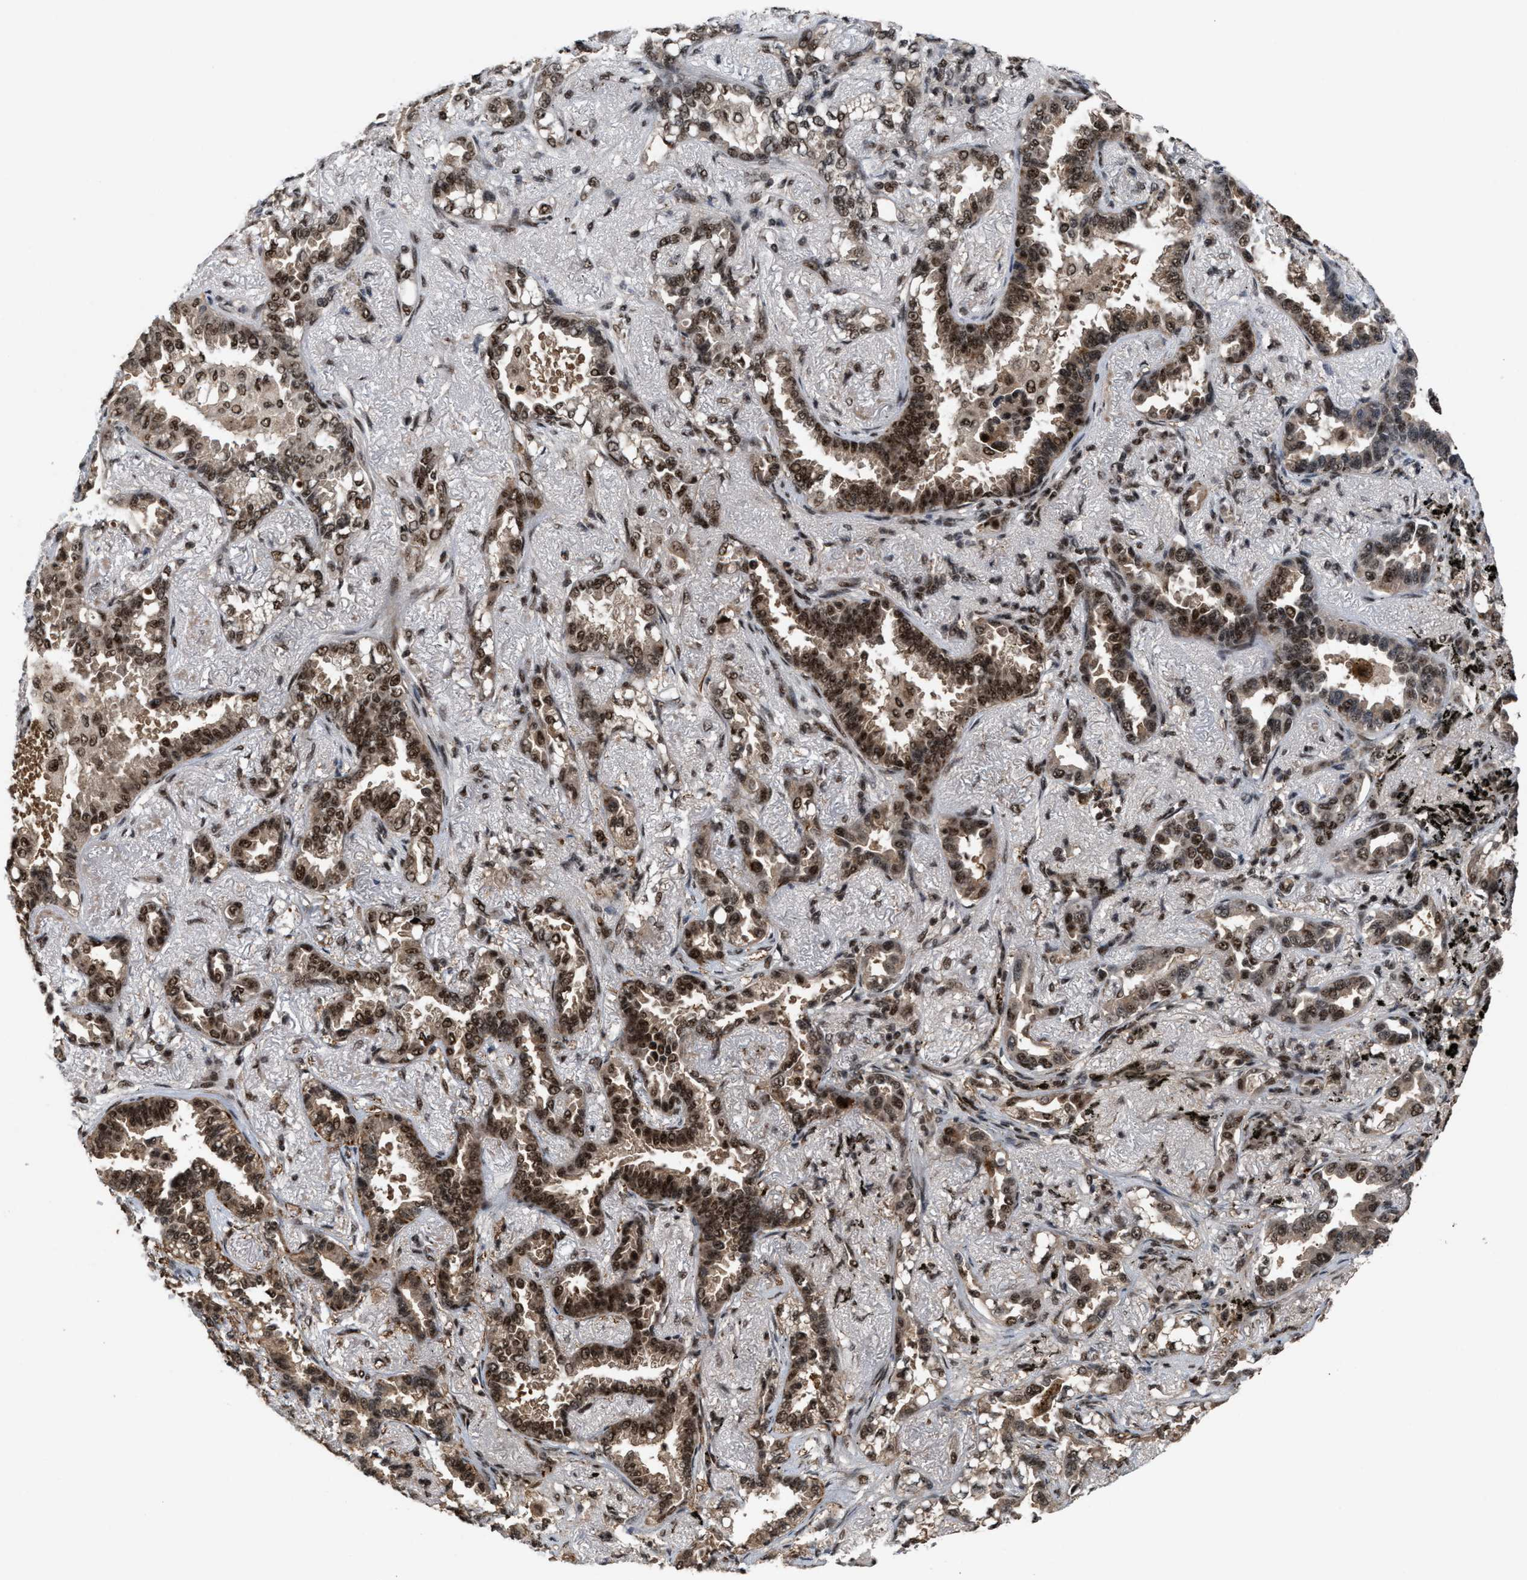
{"staining": {"intensity": "moderate", "quantity": ">75%", "location": "cytoplasmic/membranous,nuclear"}, "tissue": "lung cancer", "cell_type": "Tumor cells", "image_type": "cancer", "snomed": [{"axis": "morphology", "description": "Adenocarcinoma, NOS"}, {"axis": "topography", "description": "Lung"}], "caption": "Lung cancer (adenocarcinoma) tissue shows moderate cytoplasmic/membranous and nuclear positivity in approximately >75% of tumor cells", "gene": "PRPF4", "patient": {"sex": "male", "age": 59}}